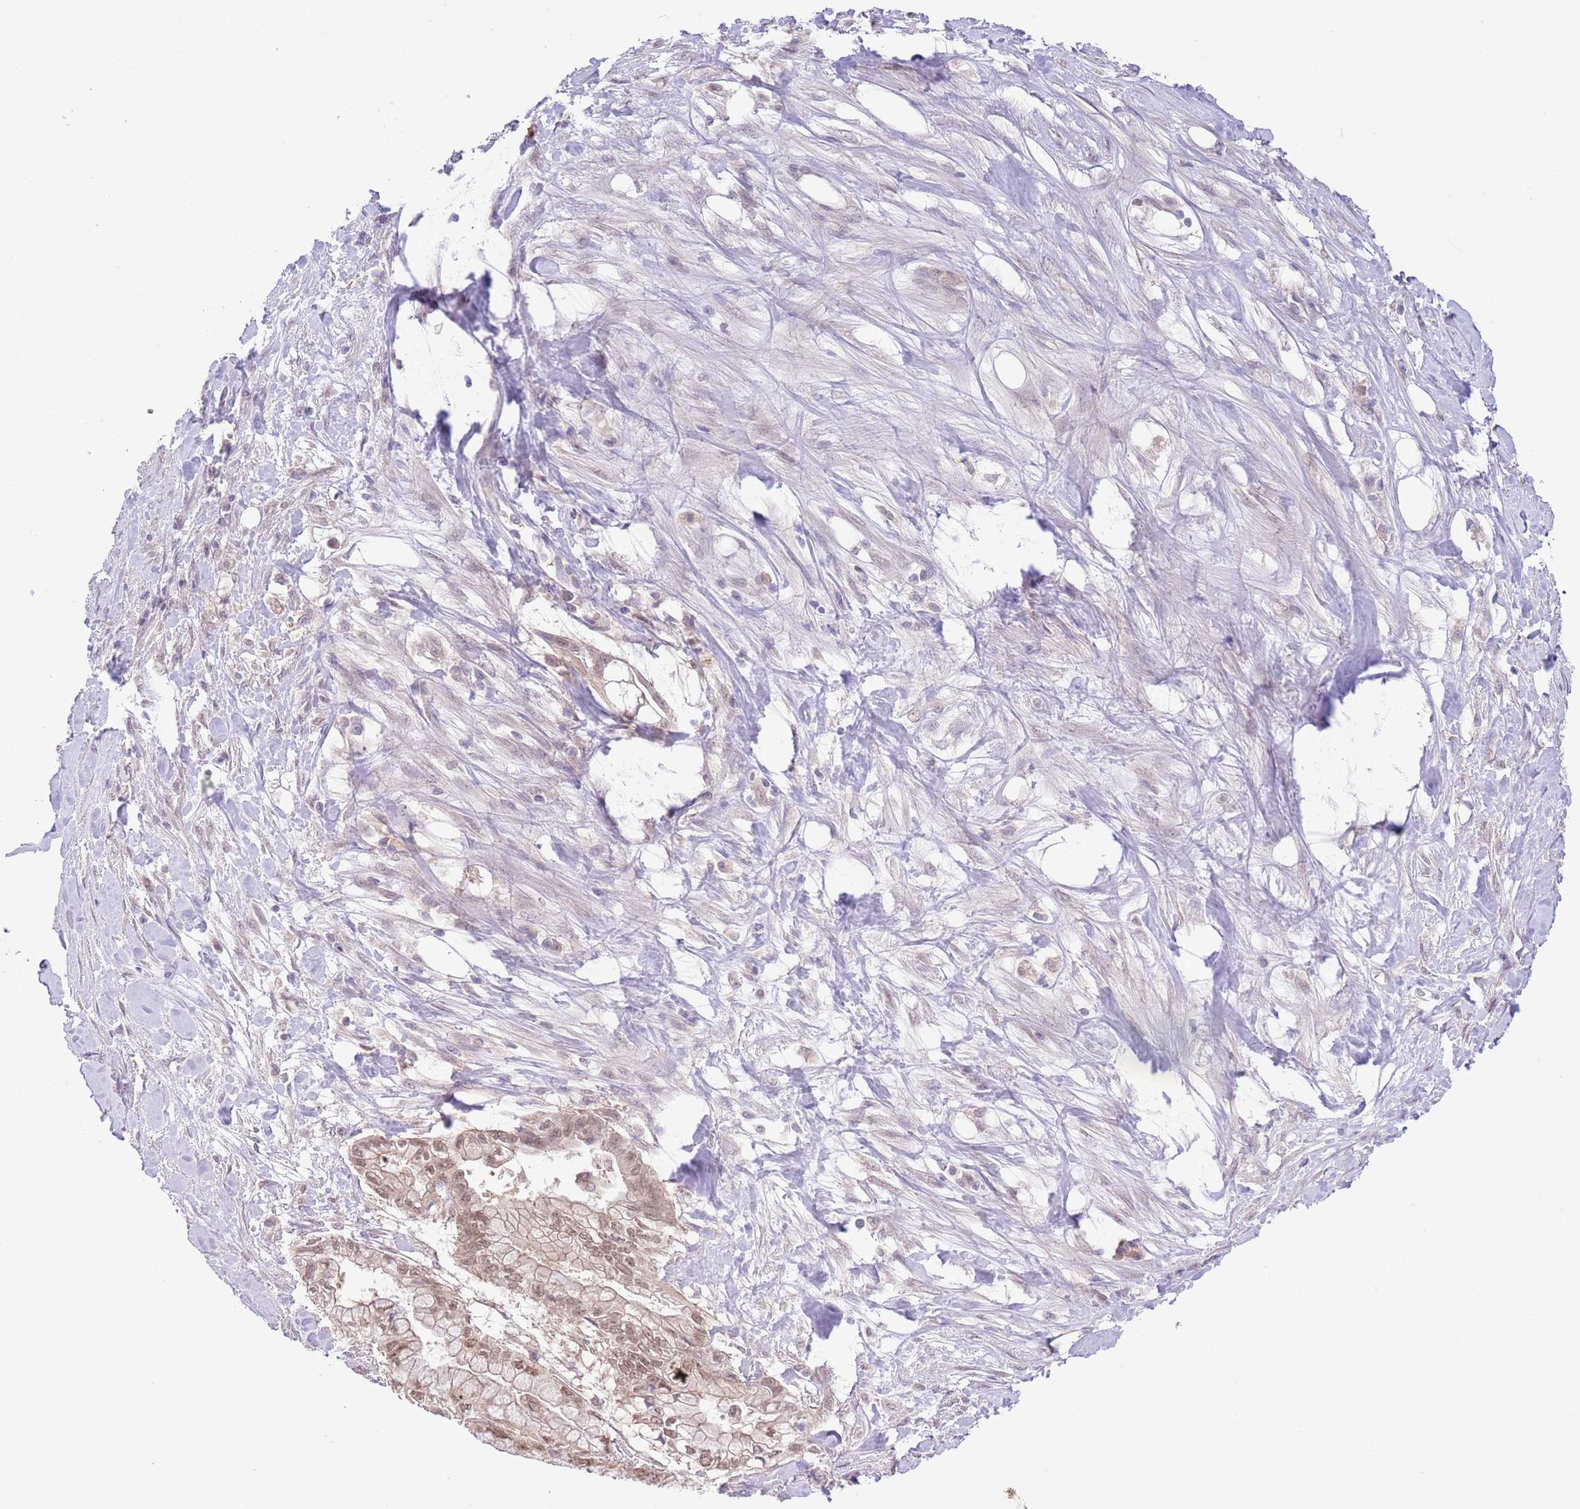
{"staining": {"intensity": "moderate", "quantity": ">75%", "location": "cytoplasmic/membranous,nuclear"}, "tissue": "pancreatic cancer", "cell_type": "Tumor cells", "image_type": "cancer", "snomed": [{"axis": "morphology", "description": "Adenocarcinoma, NOS"}, {"axis": "topography", "description": "Pancreas"}], "caption": "Adenocarcinoma (pancreatic) stained with a protein marker reveals moderate staining in tumor cells.", "gene": "GALK2", "patient": {"sex": "male", "age": 48}}